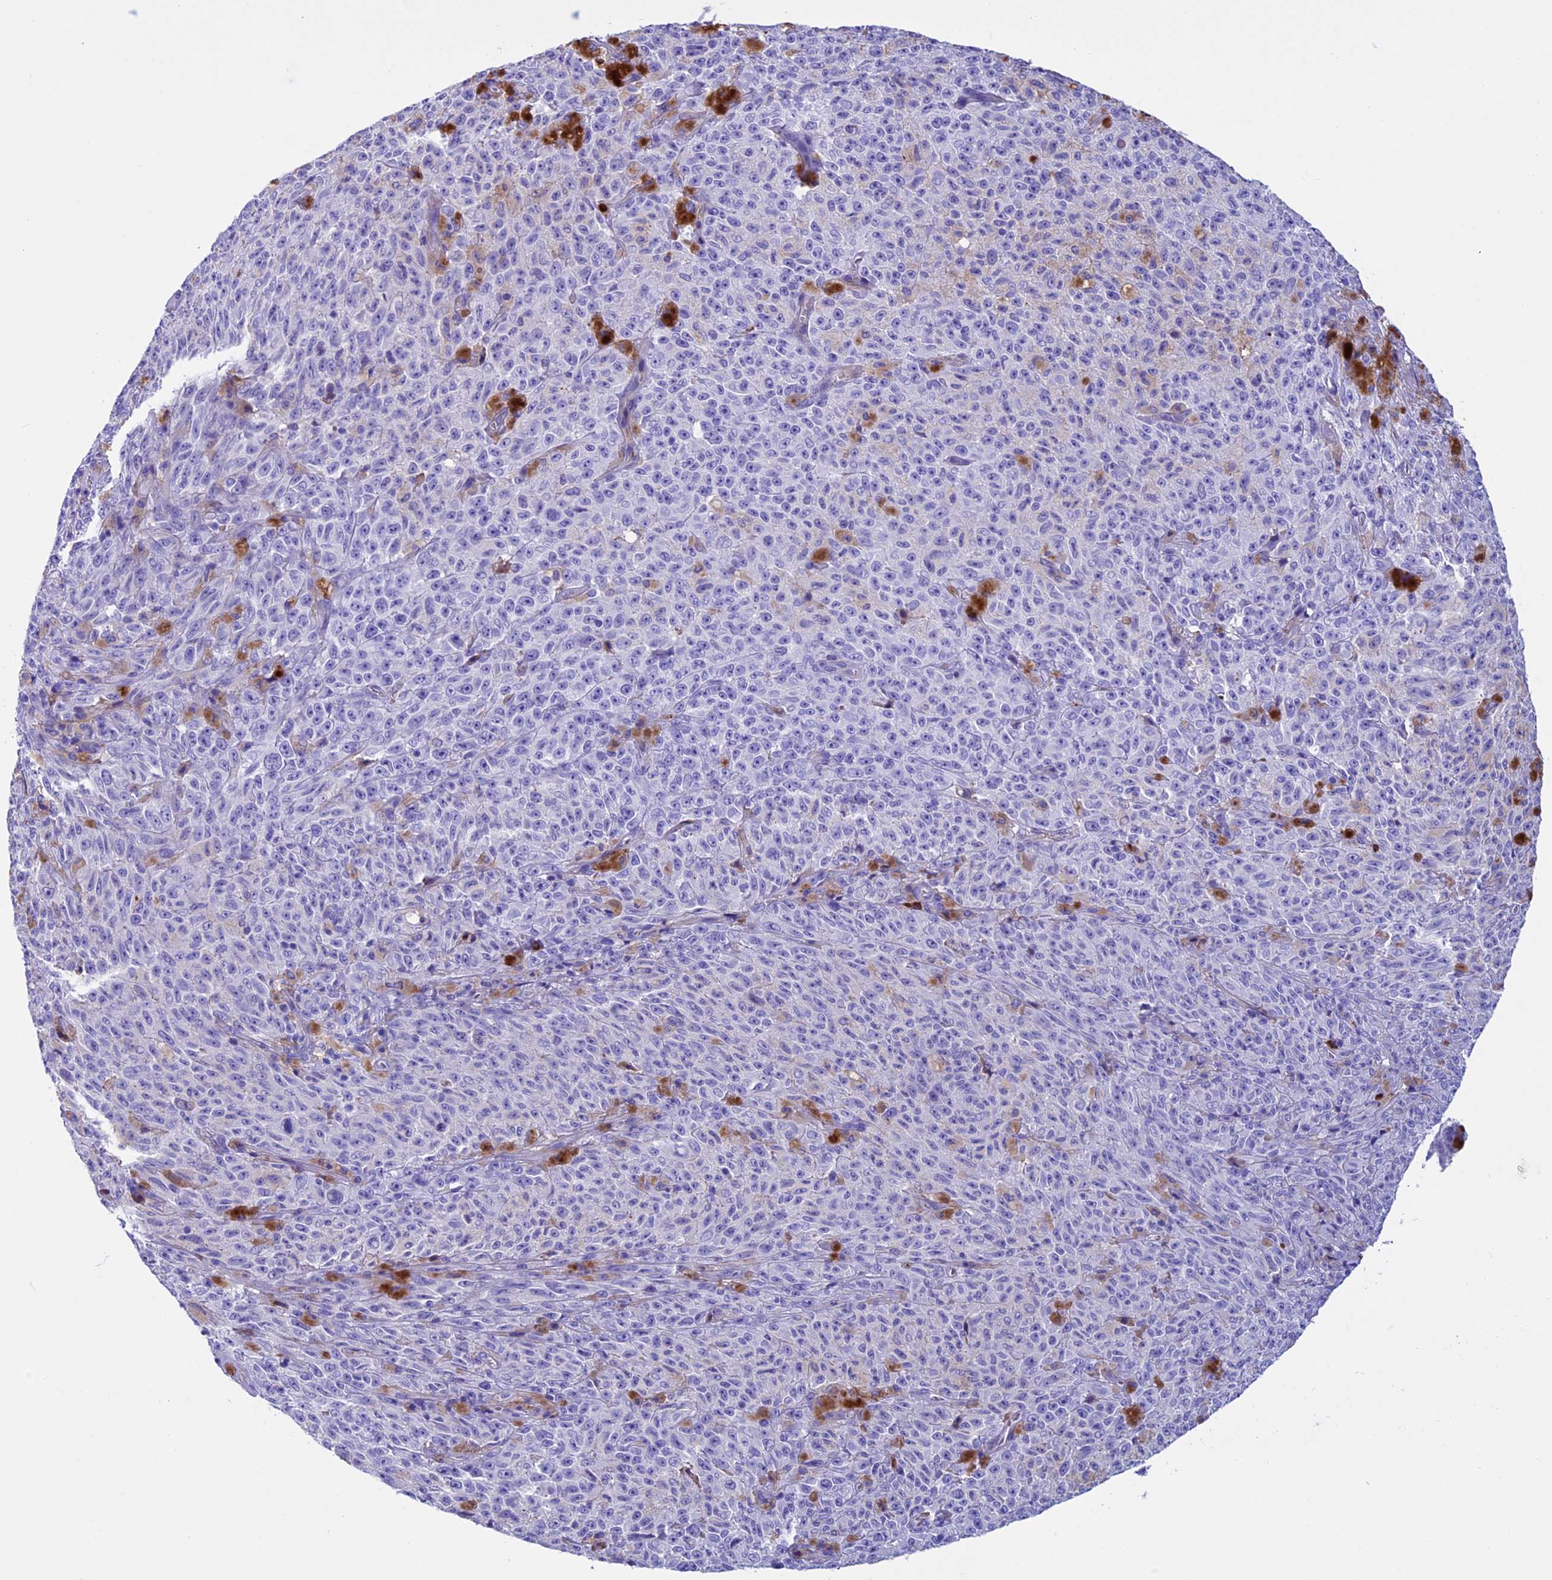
{"staining": {"intensity": "negative", "quantity": "none", "location": "none"}, "tissue": "melanoma", "cell_type": "Tumor cells", "image_type": "cancer", "snomed": [{"axis": "morphology", "description": "Malignant melanoma, NOS"}, {"axis": "topography", "description": "Skin"}], "caption": "This is a micrograph of IHC staining of malignant melanoma, which shows no positivity in tumor cells.", "gene": "IGSF6", "patient": {"sex": "female", "age": 82}}